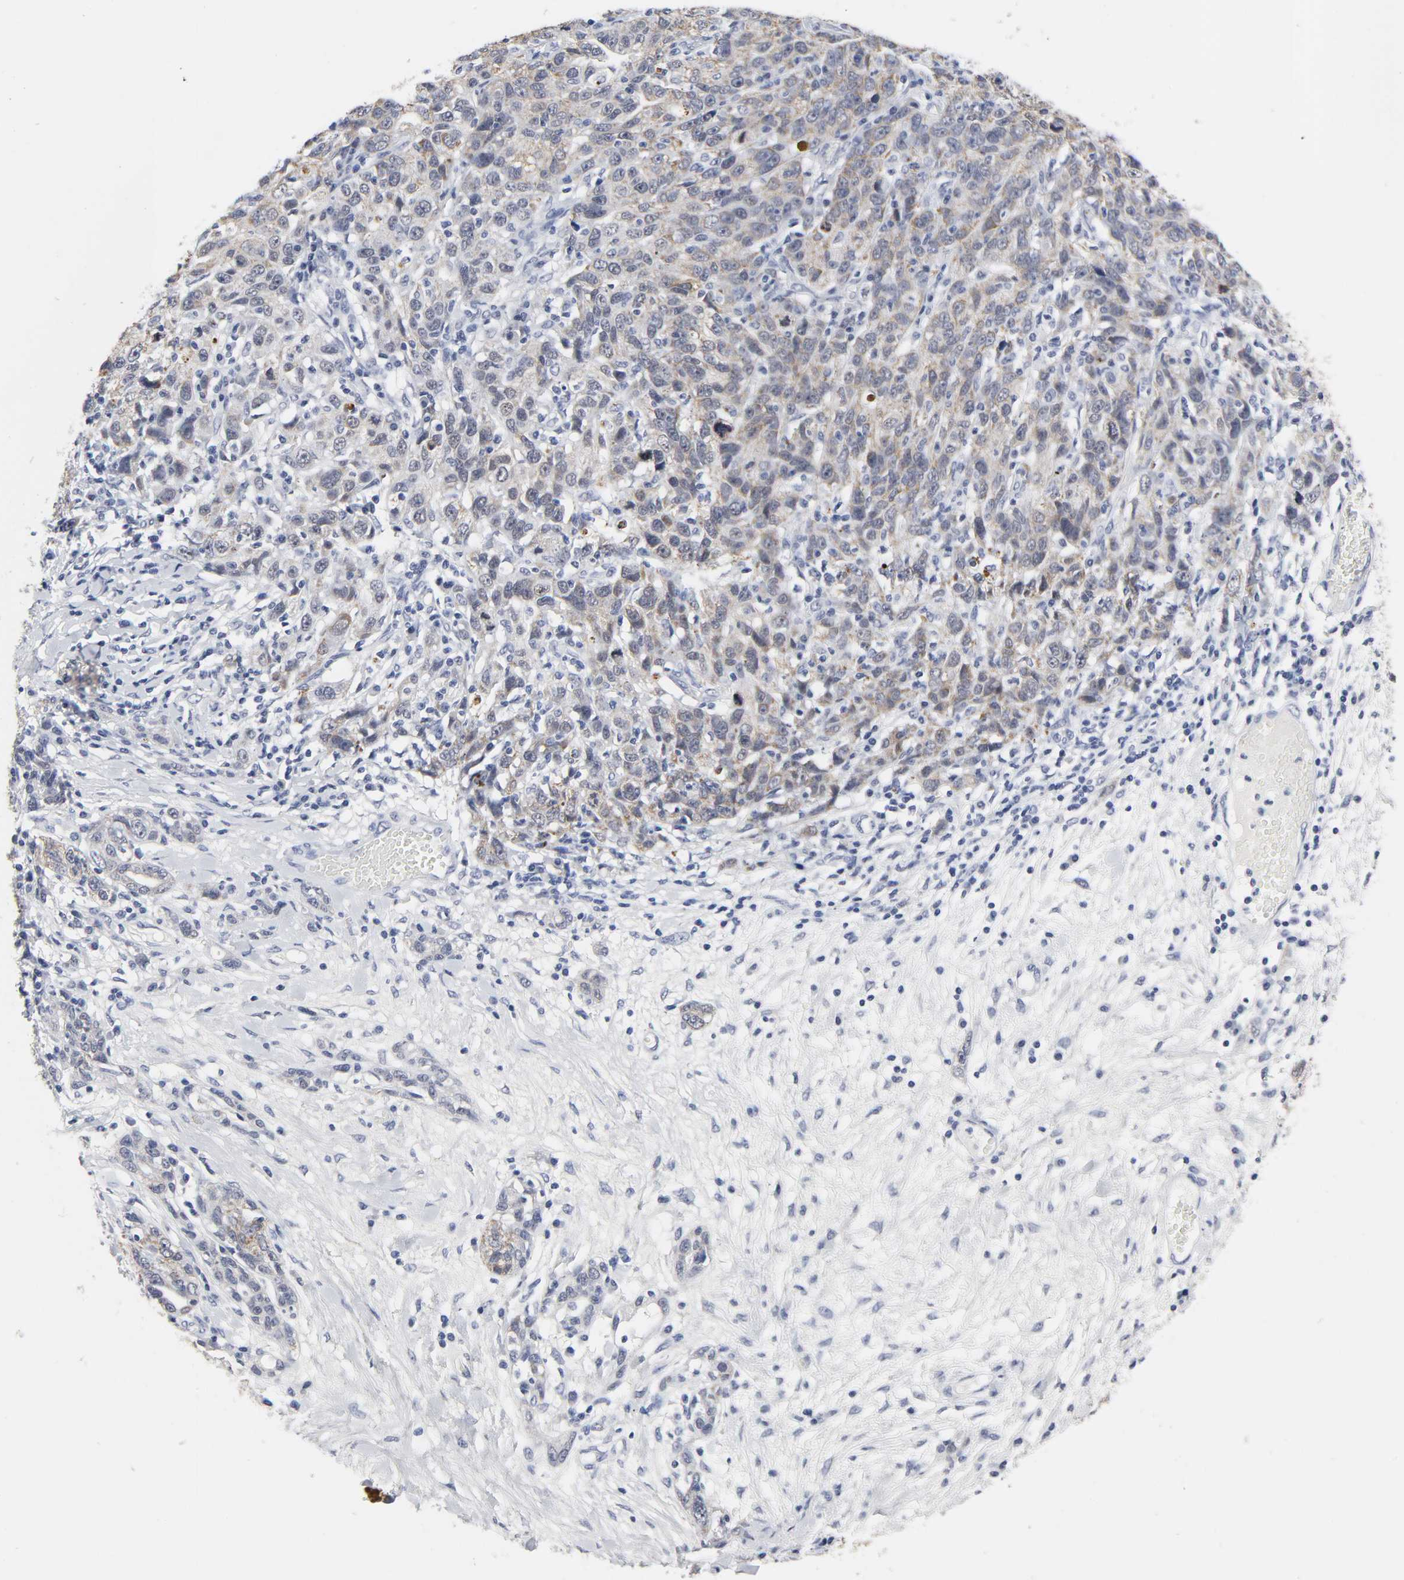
{"staining": {"intensity": "moderate", "quantity": ">75%", "location": "cytoplasmic/membranous"}, "tissue": "ovarian cancer", "cell_type": "Tumor cells", "image_type": "cancer", "snomed": [{"axis": "morphology", "description": "Cystadenocarcinoma, serous, NOS"}, {"axis": "topography", "description": "Ovary"}], "caption": "A brown stain shows moderate cytoplasmic/membranous staining of a protein in ovarian serous cystadenocarcinoma tumor cells.", "gene": "GRHL2", "patient": {"sex": "female", "age": 71}}